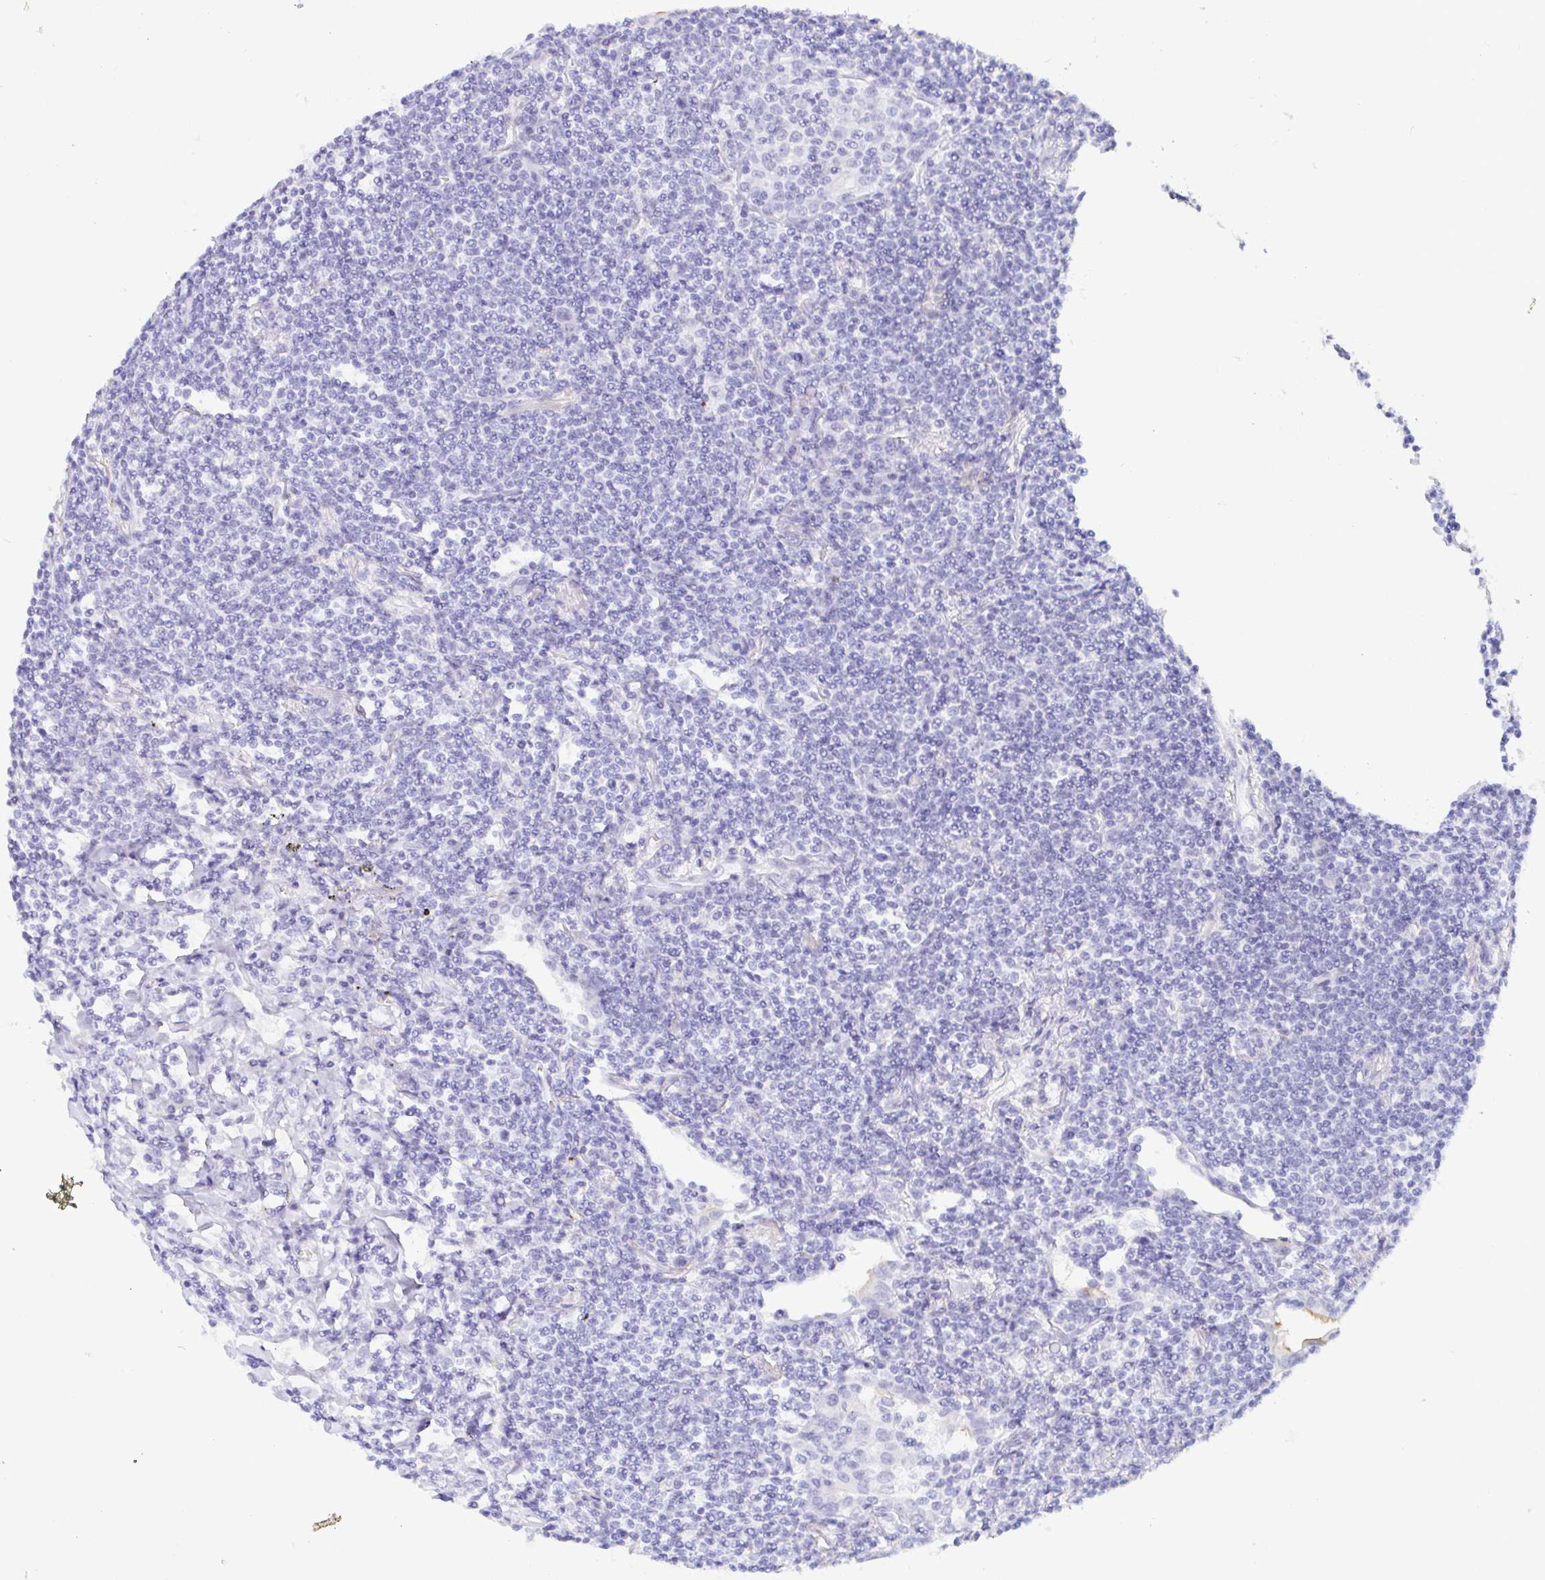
{"staining": {"intensity": "negative", "quantity": "none", "location": "none"}, "tissue": "lymphoma", "cell_type": "Tumor cells", "image_type": "cancer", "snomed": [{"axis": "morphology", "description": "Malignant lymphoma, non-Hodgkin's type, Low grade"}, {"axis": "topography", "description": "Lung"}], "caption": "High power microscopy histopathology image of an immunohistochemistry image of low-grade malignant lymphoma, non-Hodgkin's type, revealing no significant expression in tumor cells. (IHC, brightfield microscopy, high magnification).", "gene": "PINLYP", "patient": {"sex": "female", "age": 71}}